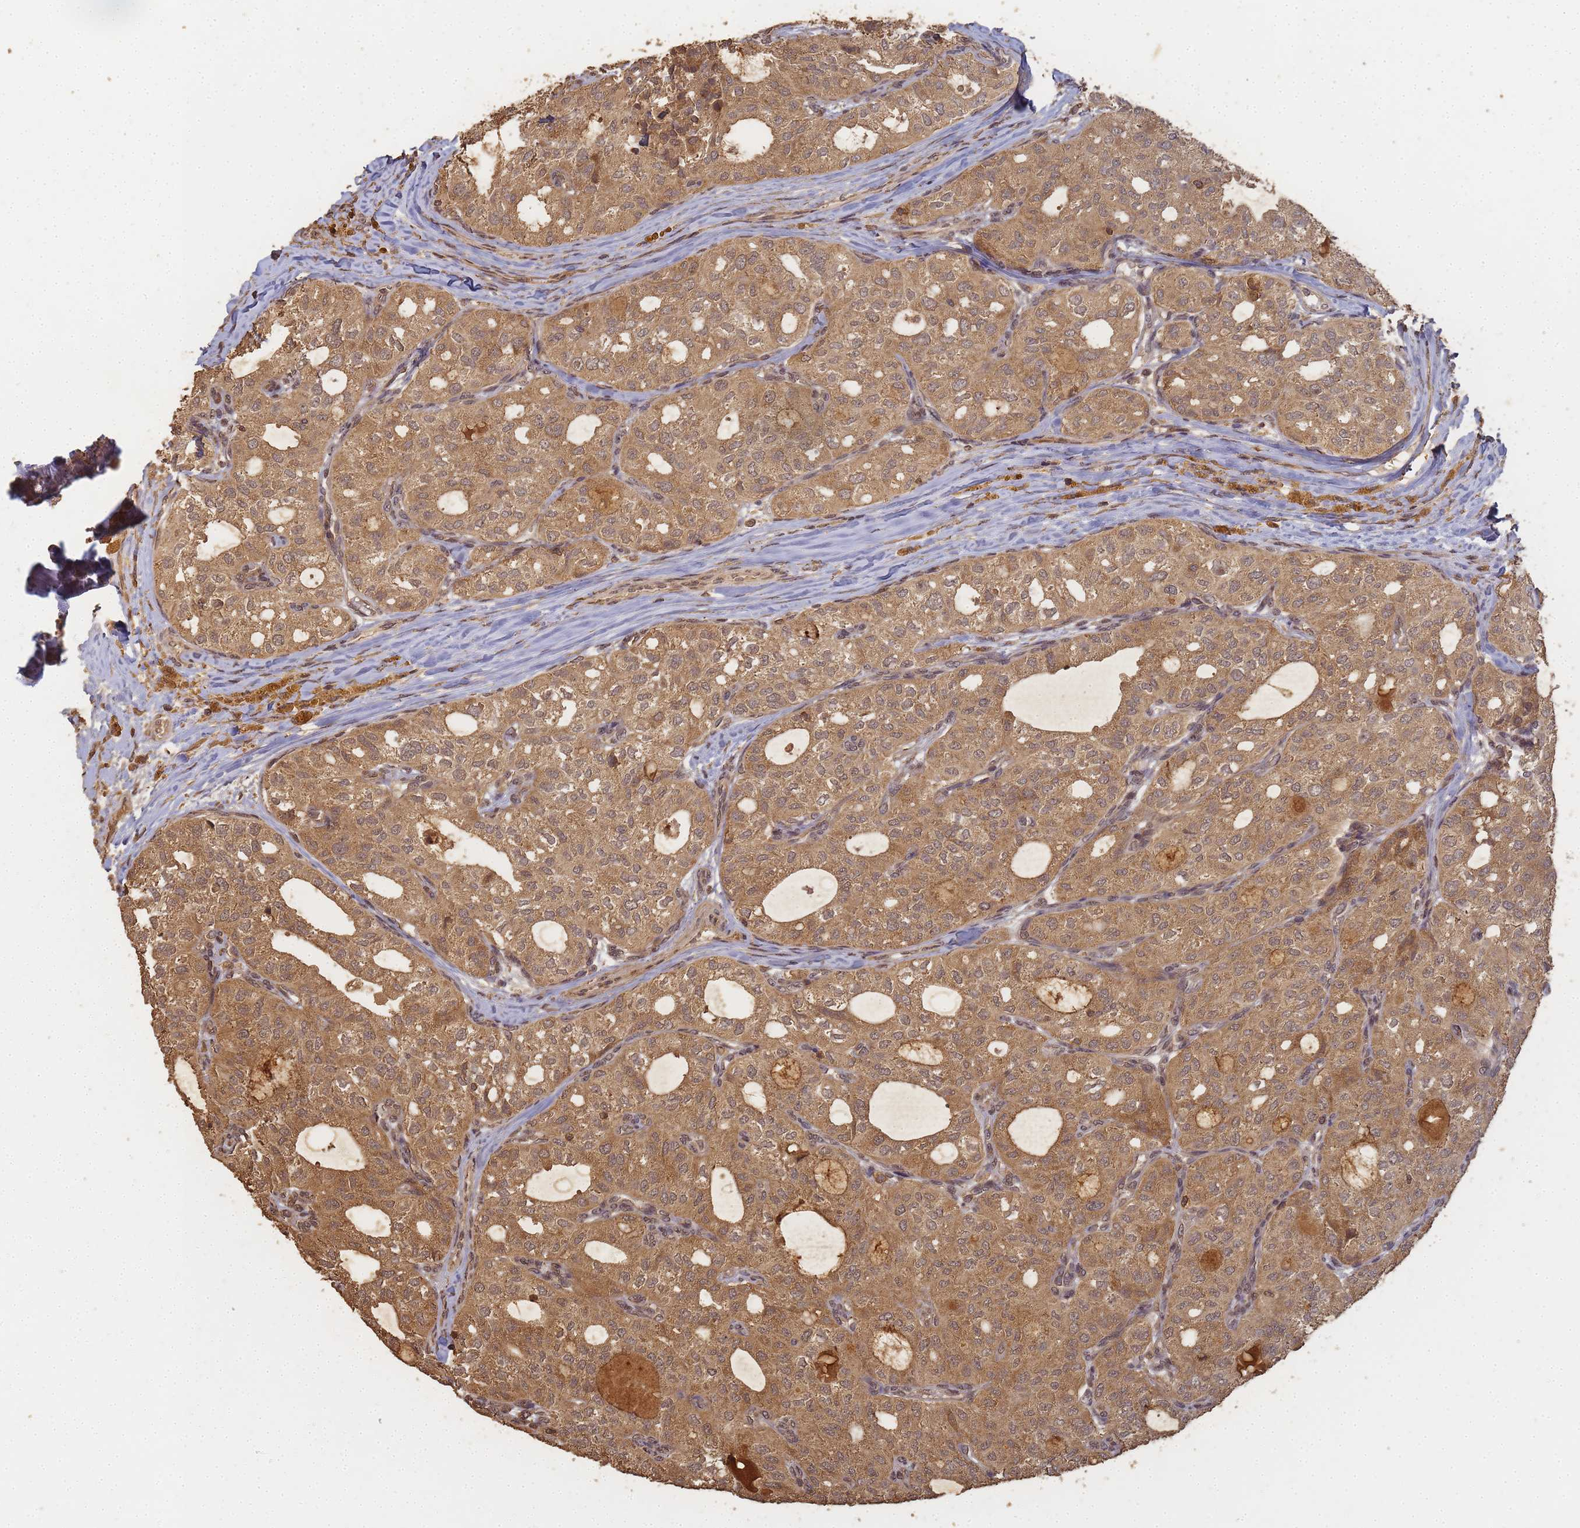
{"staining": {"intensity": "moderate", "quantity": ">75%", "location": "cytoplasmic/membranous,nuclear"}, "tissue": "thyroid cancer", "cell_type": "Tumor cells", "image_type": "cancer", "snomed": [{"axis": "morphology", "description": "Follicular adenoma carcinoma, NOS"}, {"axis": "topography", "description": "Thyroid gland"}], "caption": "This is an image of immunohistochemistry staining of thyroid cancer, which shows moderate expression in the cytoplasmic/membranous and nuclear of tumor cells.", "gene": "ALKBH1", "patient": {"sex": "male", "age": 75}}